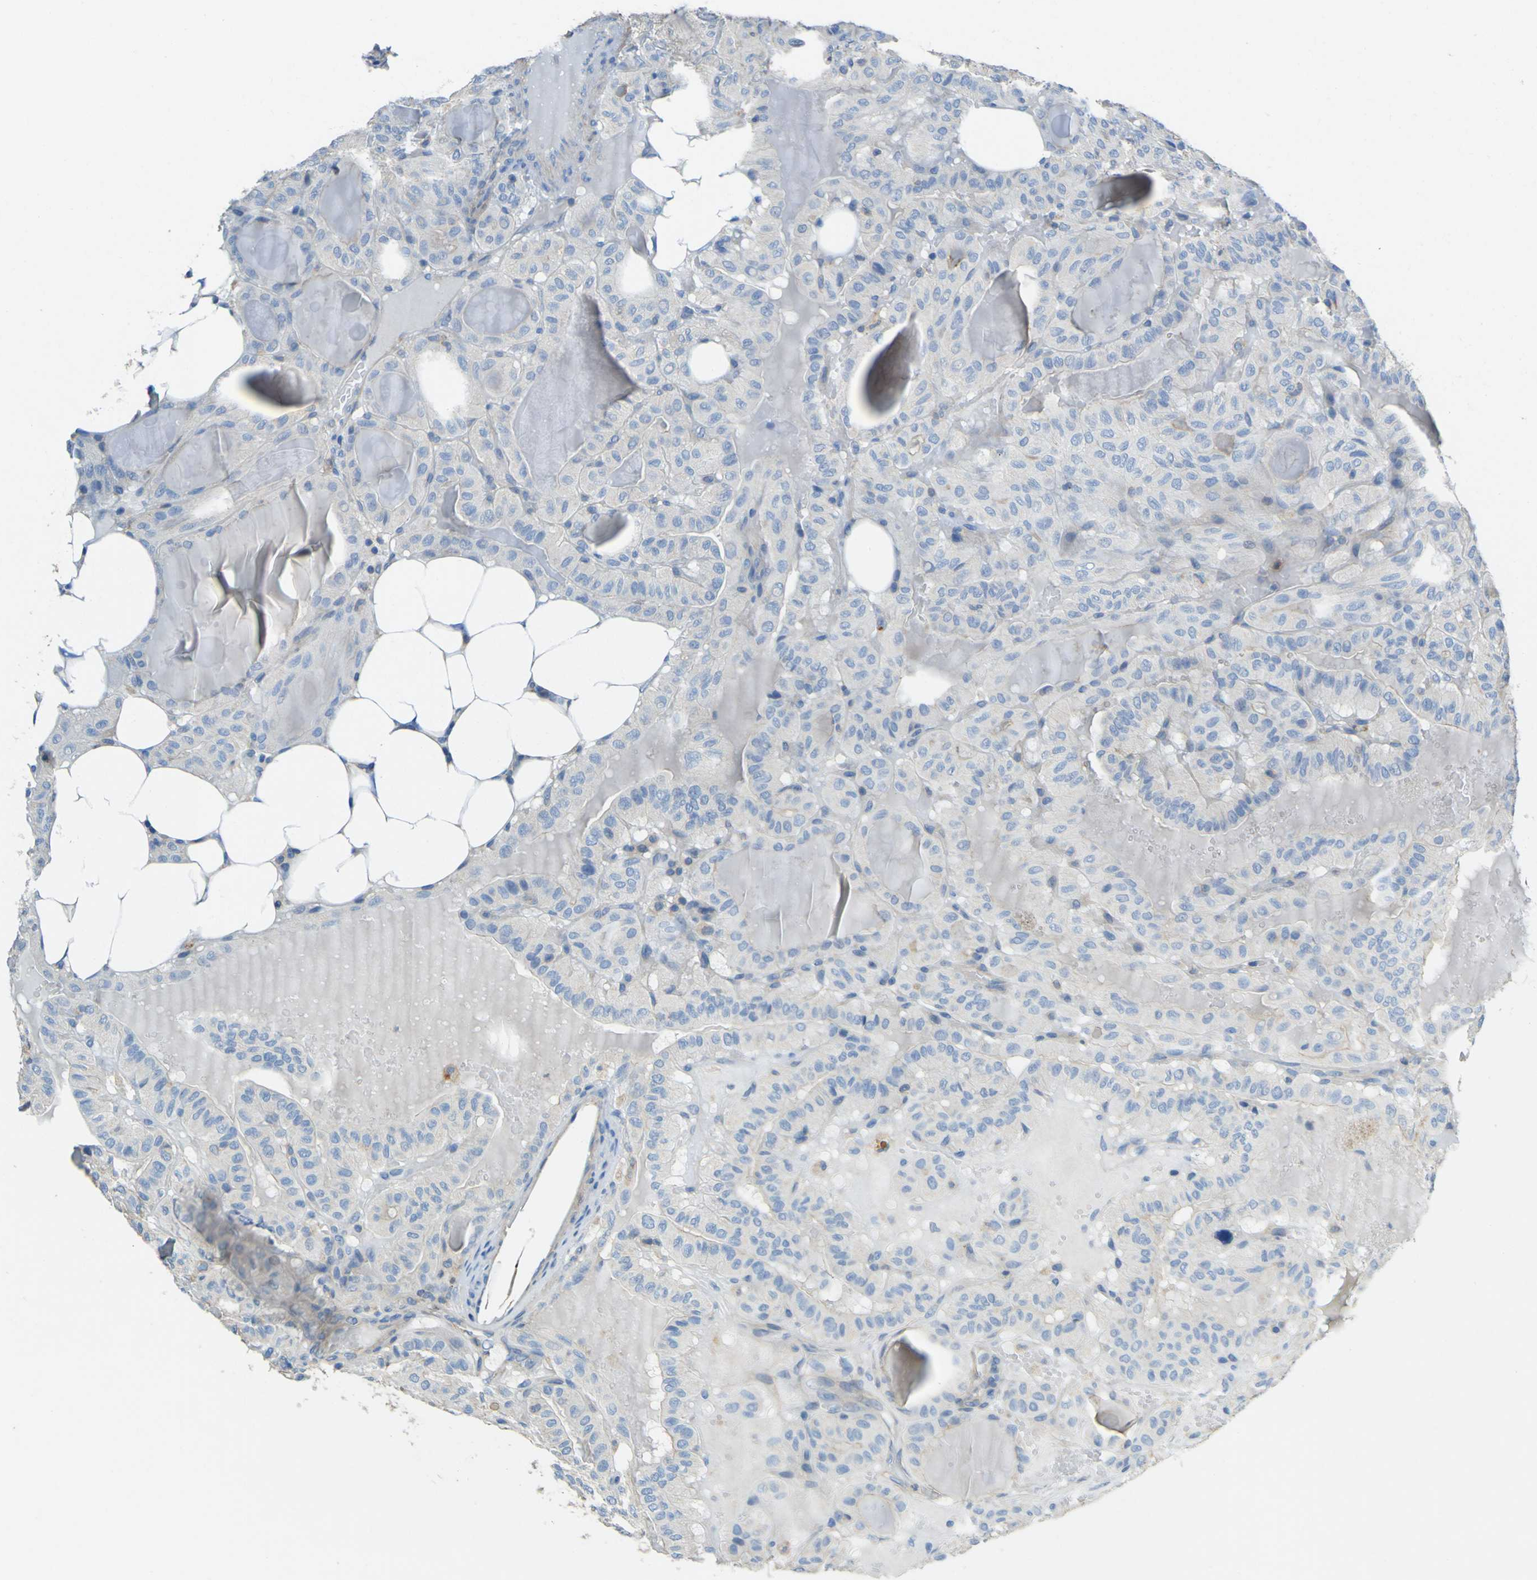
{"staining": {"intensity": "weak", "quantity": "25%-75%", "location": "cytoplasmic/membranous"}, "tissue": "thyroid cancer", "cell_type": "Tumor cells", "image_type": "cancer", "snomed": [{"axis": "morphology", "description": "Papillary adenocarcinoma, NOS"}, {"axis": "topography", "description": "Thyroid gland"}], "caption": "Approximately 25%-75% of tumor cells in human thyroid cancer reveal weak cytoplasmic/membranous protein staining as visualized by brown immunohistochemical staining.", "gene": "OGN", "patient": {"sex": "male", "age": 77}}